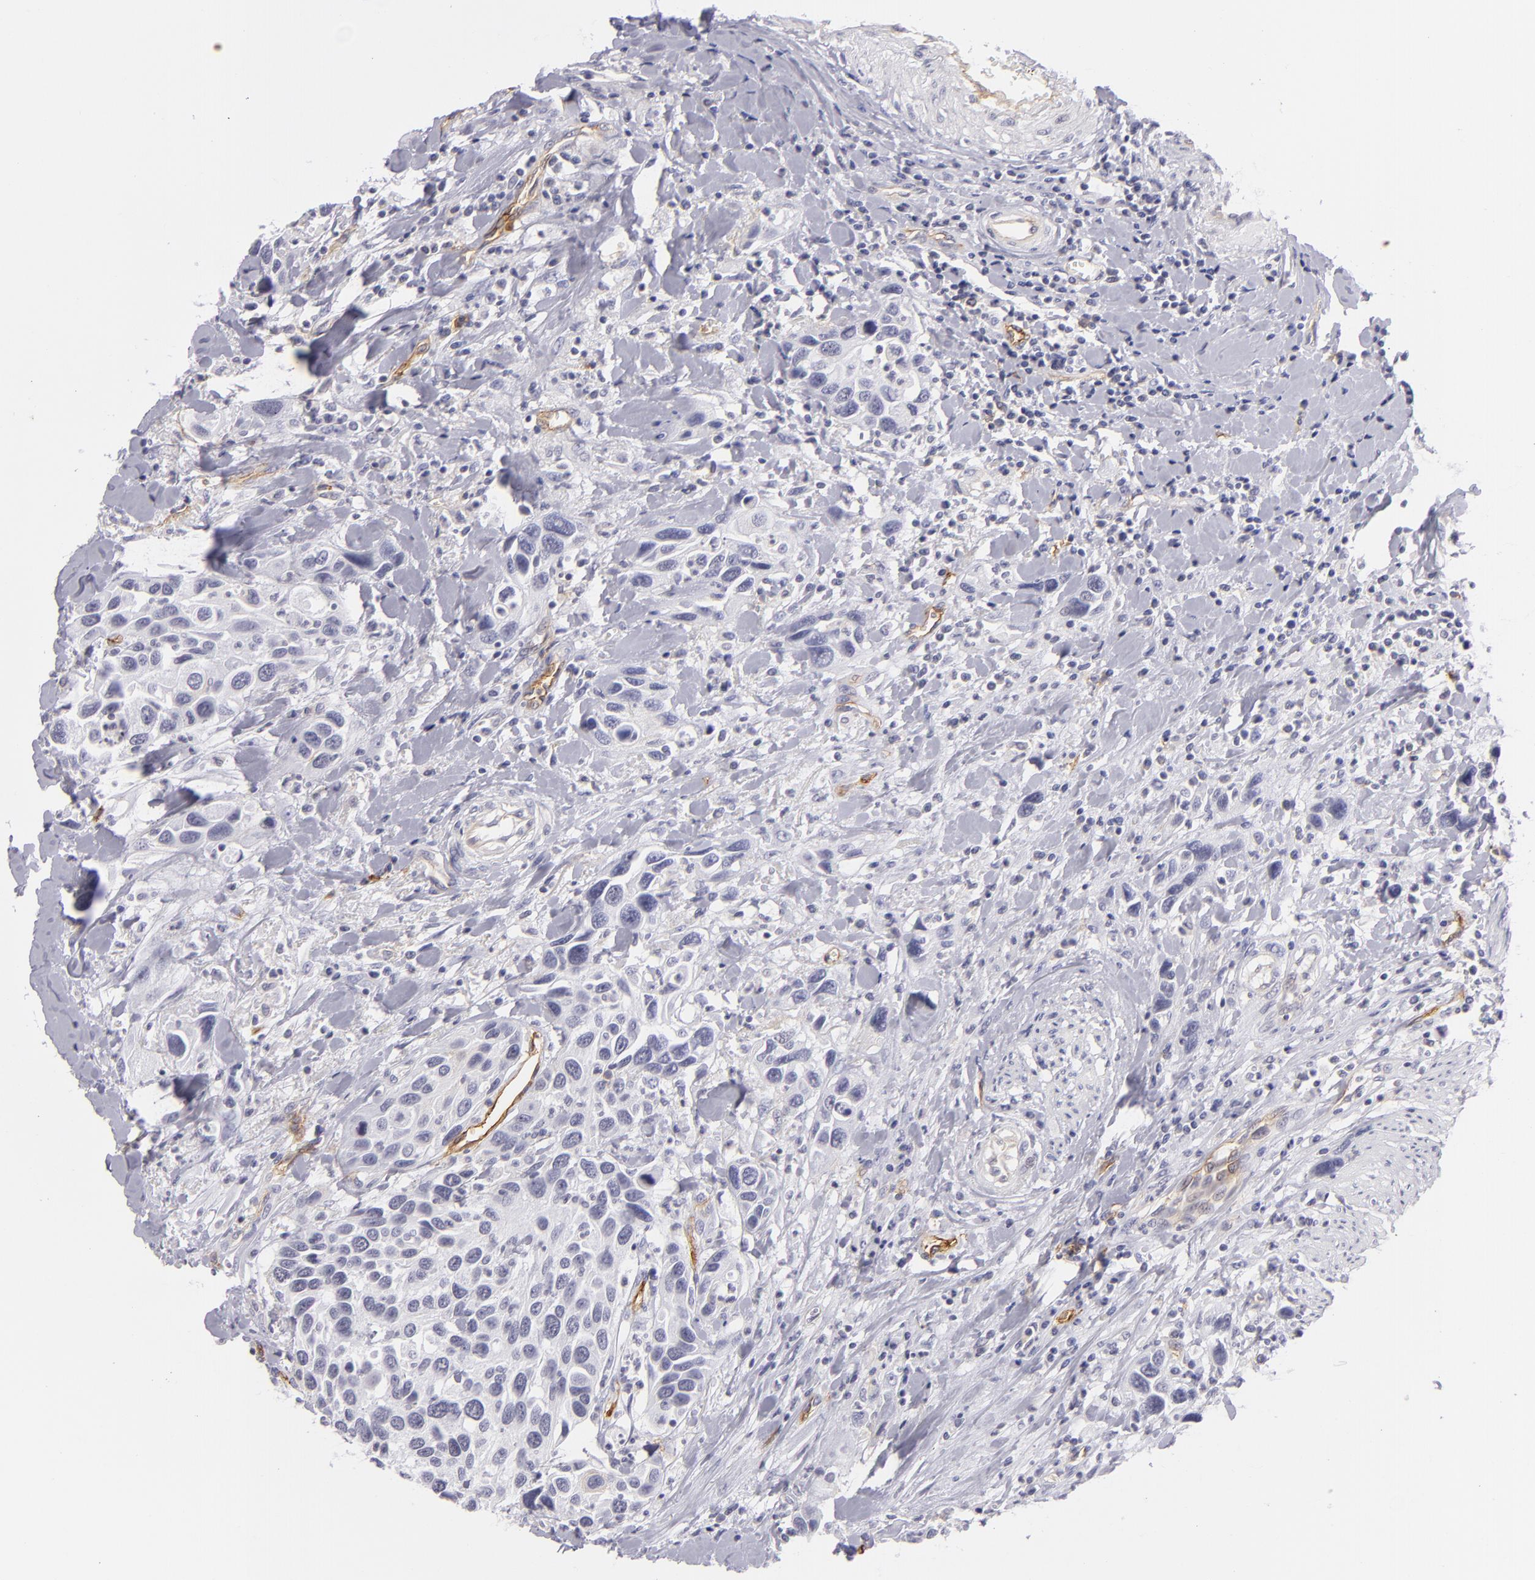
{"staining": {"intensity": "weak", "quantity": "<25%", "location": "cytoplasmic/membranous"}, "tissue": "urothelial cancer", "cell_type": "Tumor cells", "image_type": "cancer", "snomed": [{"axis": "morphology", "description": "Urothelial carcinoma, High grade"}, {"axis": "topography", "description": "Urinary bladder"}], "caption": "A high-resolution micrograph shows IHC staining of high-grade urothelial carcinoma, which demonstrates no significant expression in tumor cells.", "gene": "THBD", "patient": {"sex": "male", "age": 66}}